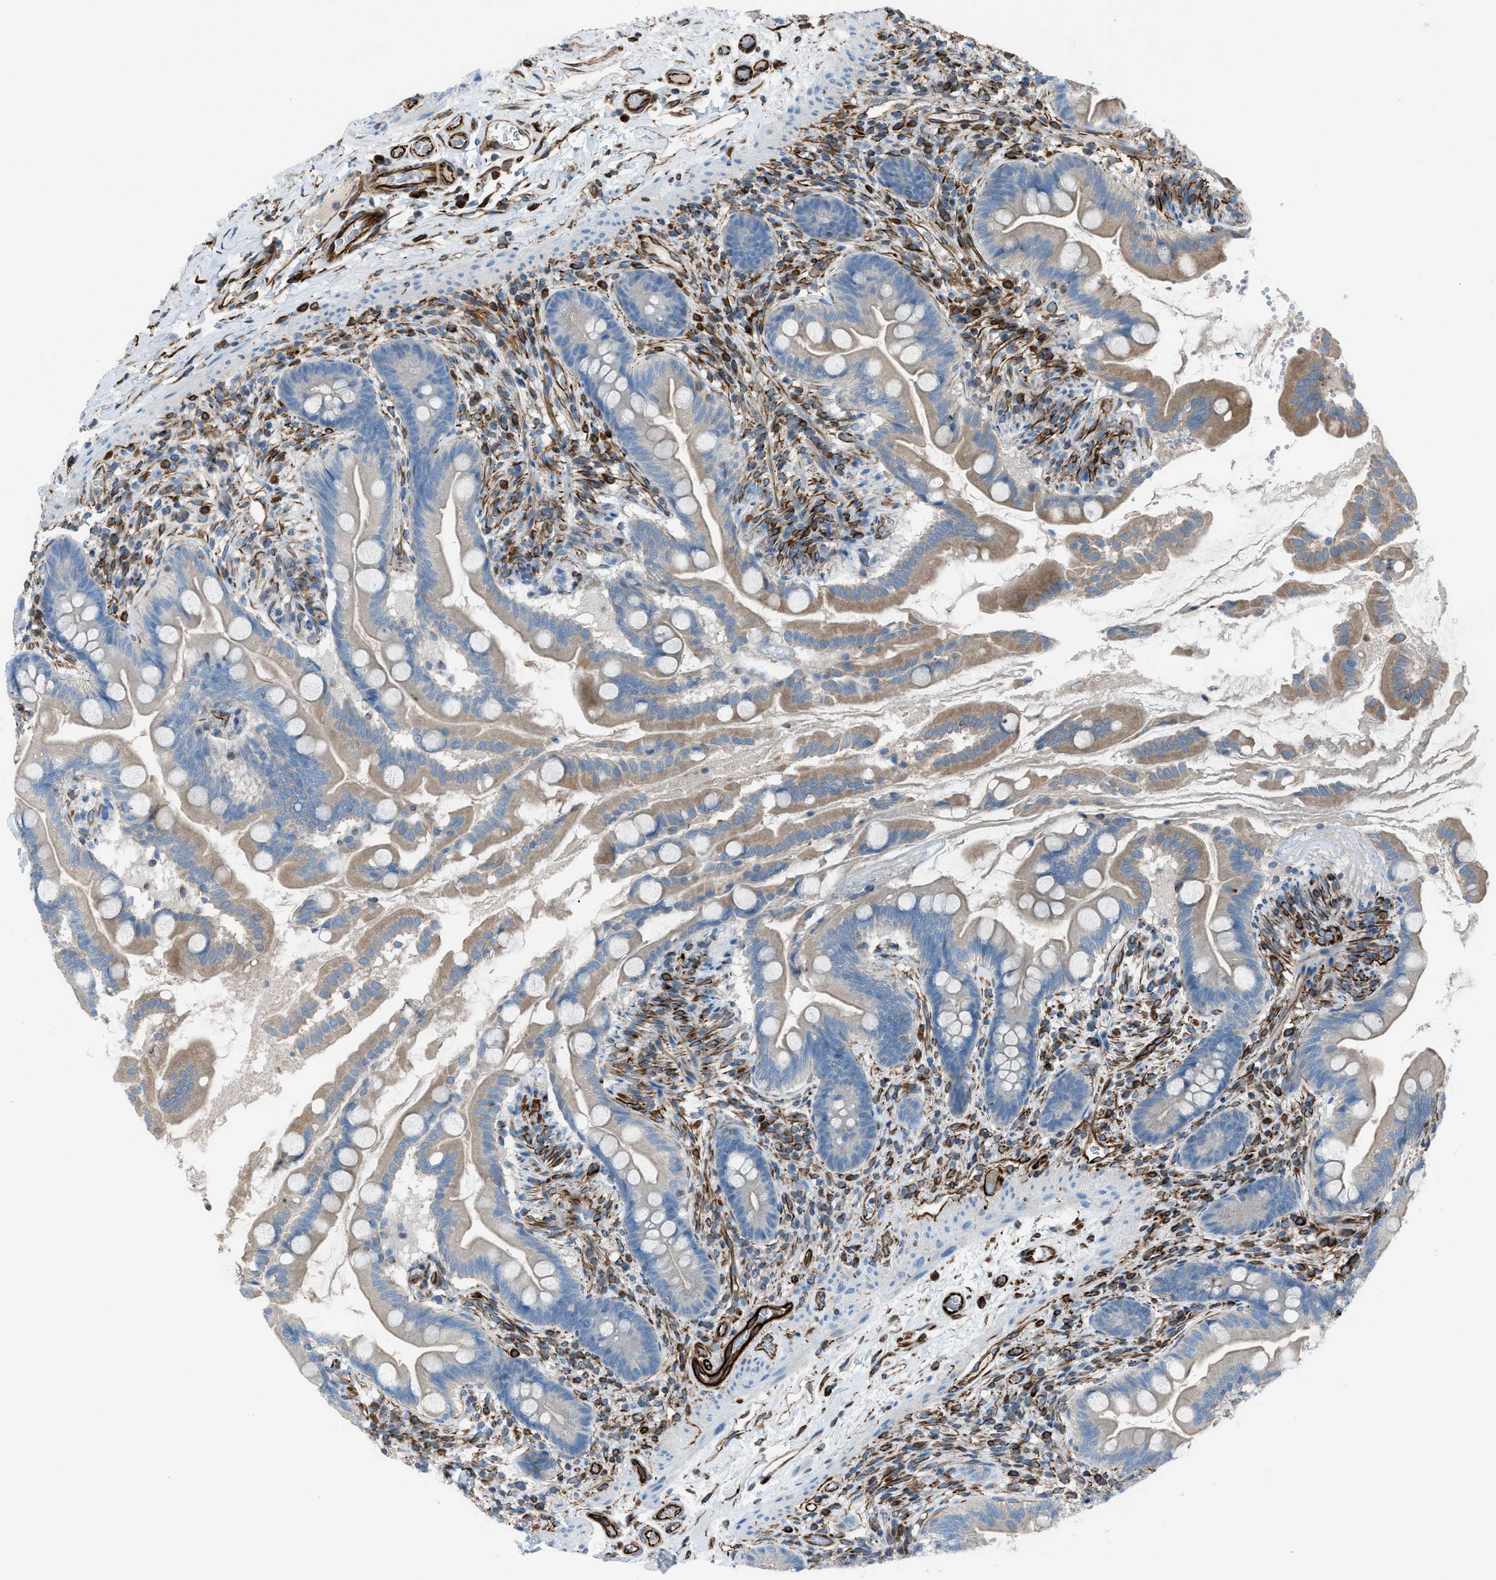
{"staining": {"intensity": "weak", "quantity": ">75%", "location": "cytoplasmic/membranous"}, "tissue": "small intestine", "cell_type": "Glandular cells", "image_type": "normal", "snomed": [{"axis": "morphology", "description": "Normal tissue, NOS"}, {"axis": "topography", "description": "Small intestine"}], "caption": "Protein expression analysis of benign small intestine demonstrates weak cytoplasmic/membranous staining in approximately >75% of glandular cells.", "gene": "CABP7", "patient": {"sex": "female", "age": 56}}